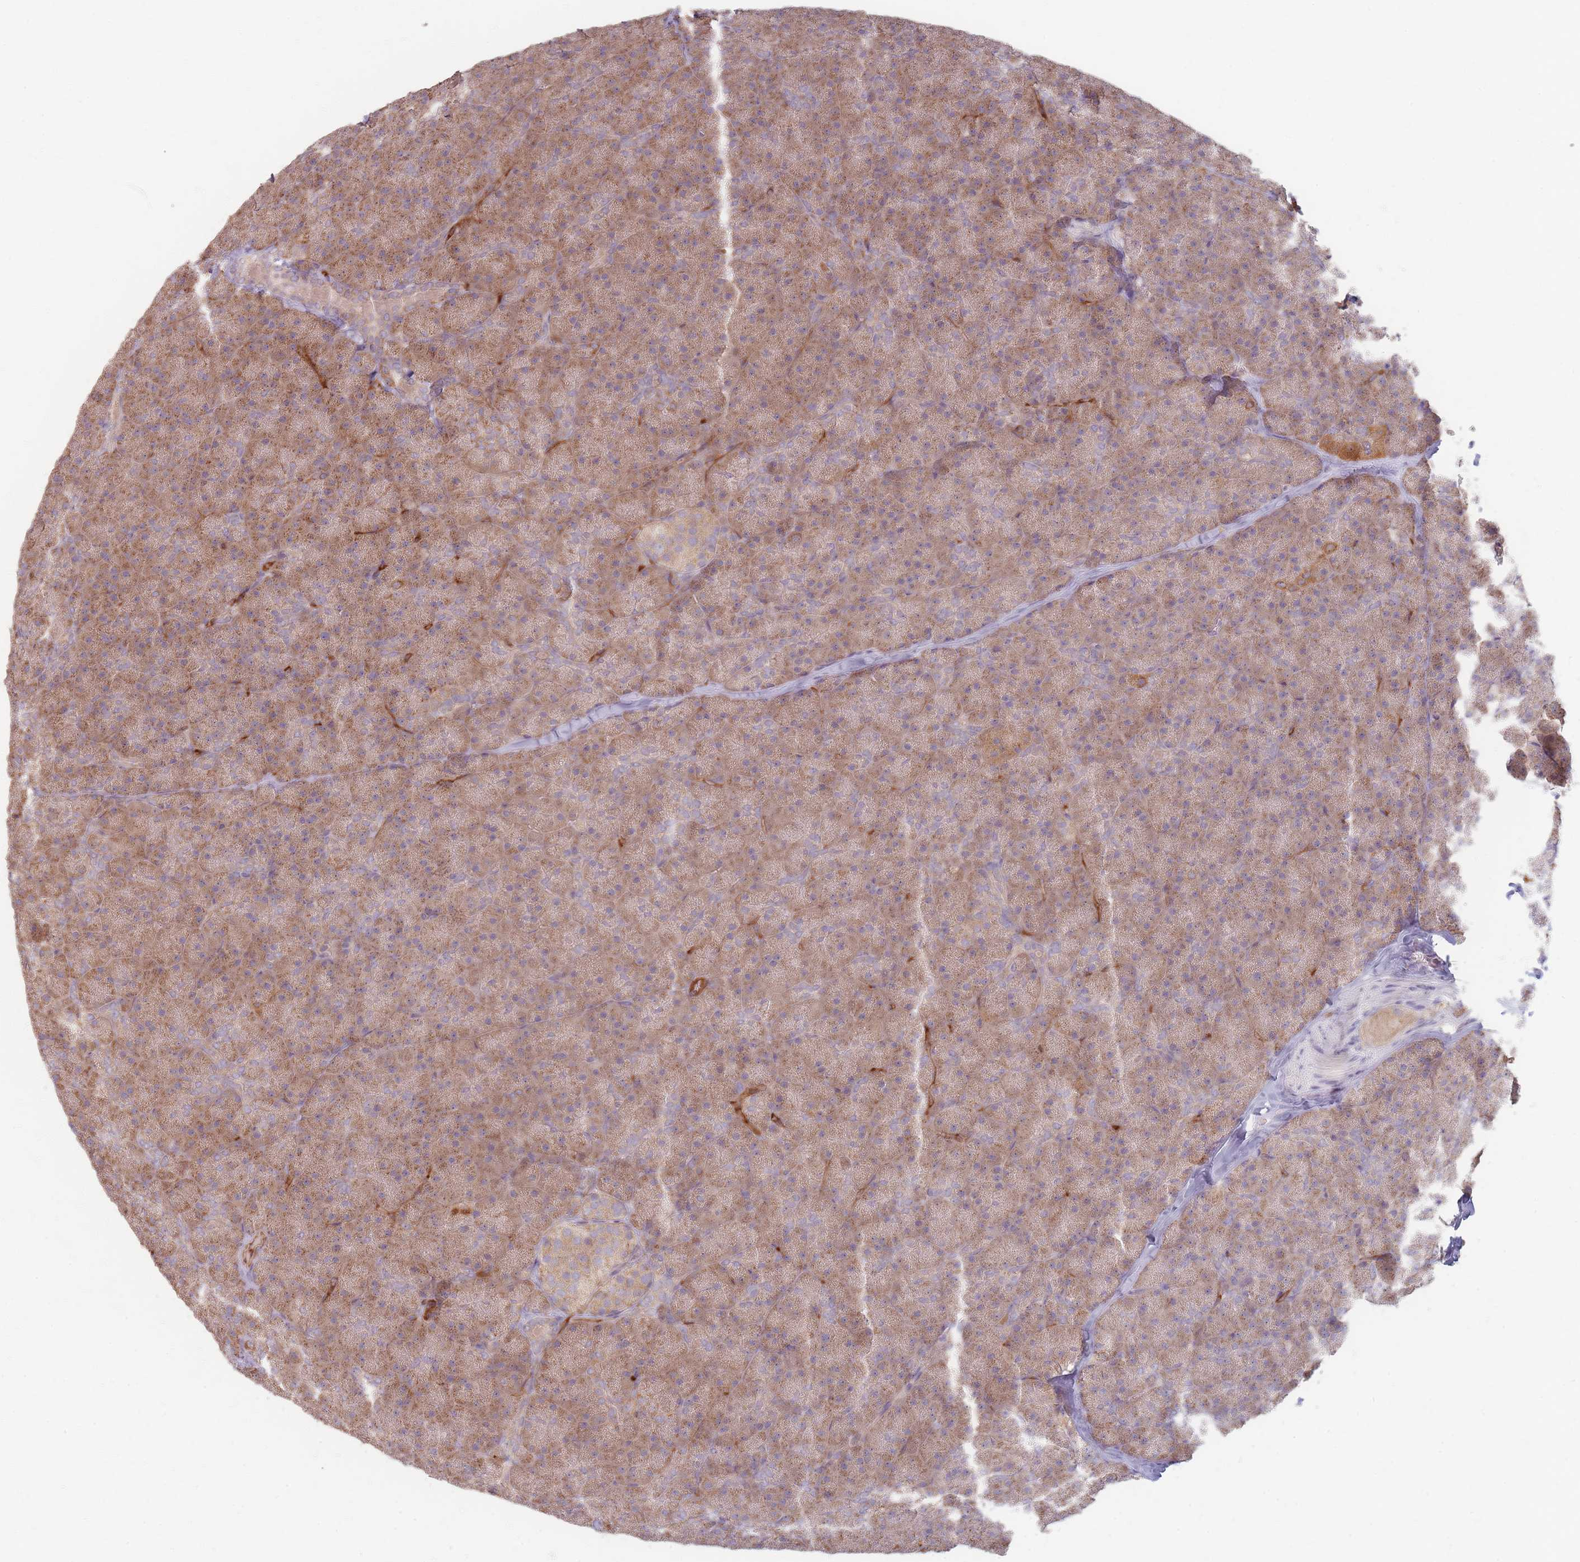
{"staining": {"intensity": "moderate", "quantity": ">75%", "location": "cytoplasmic/membranous"}, "tissue": "pancreas", "cell_type": "Exocrine glandular cells", "image_type": "normal", "snomed": [{"axis": "morphology", "description": "Normal tissue, NOS"}, {"axis": "topography", "description": "Pancreas"}], "caption": "Brown immunohistochemical staining in normal pancreas demonstrates moderate cytoplasmic/membranous staining in about >75% of exocrine glandular cells. Ihc stains the protein in brown and the nuclei are stained blue.", "gene": "MRPS6", "patient": {"sex": "male", "age": 36}}